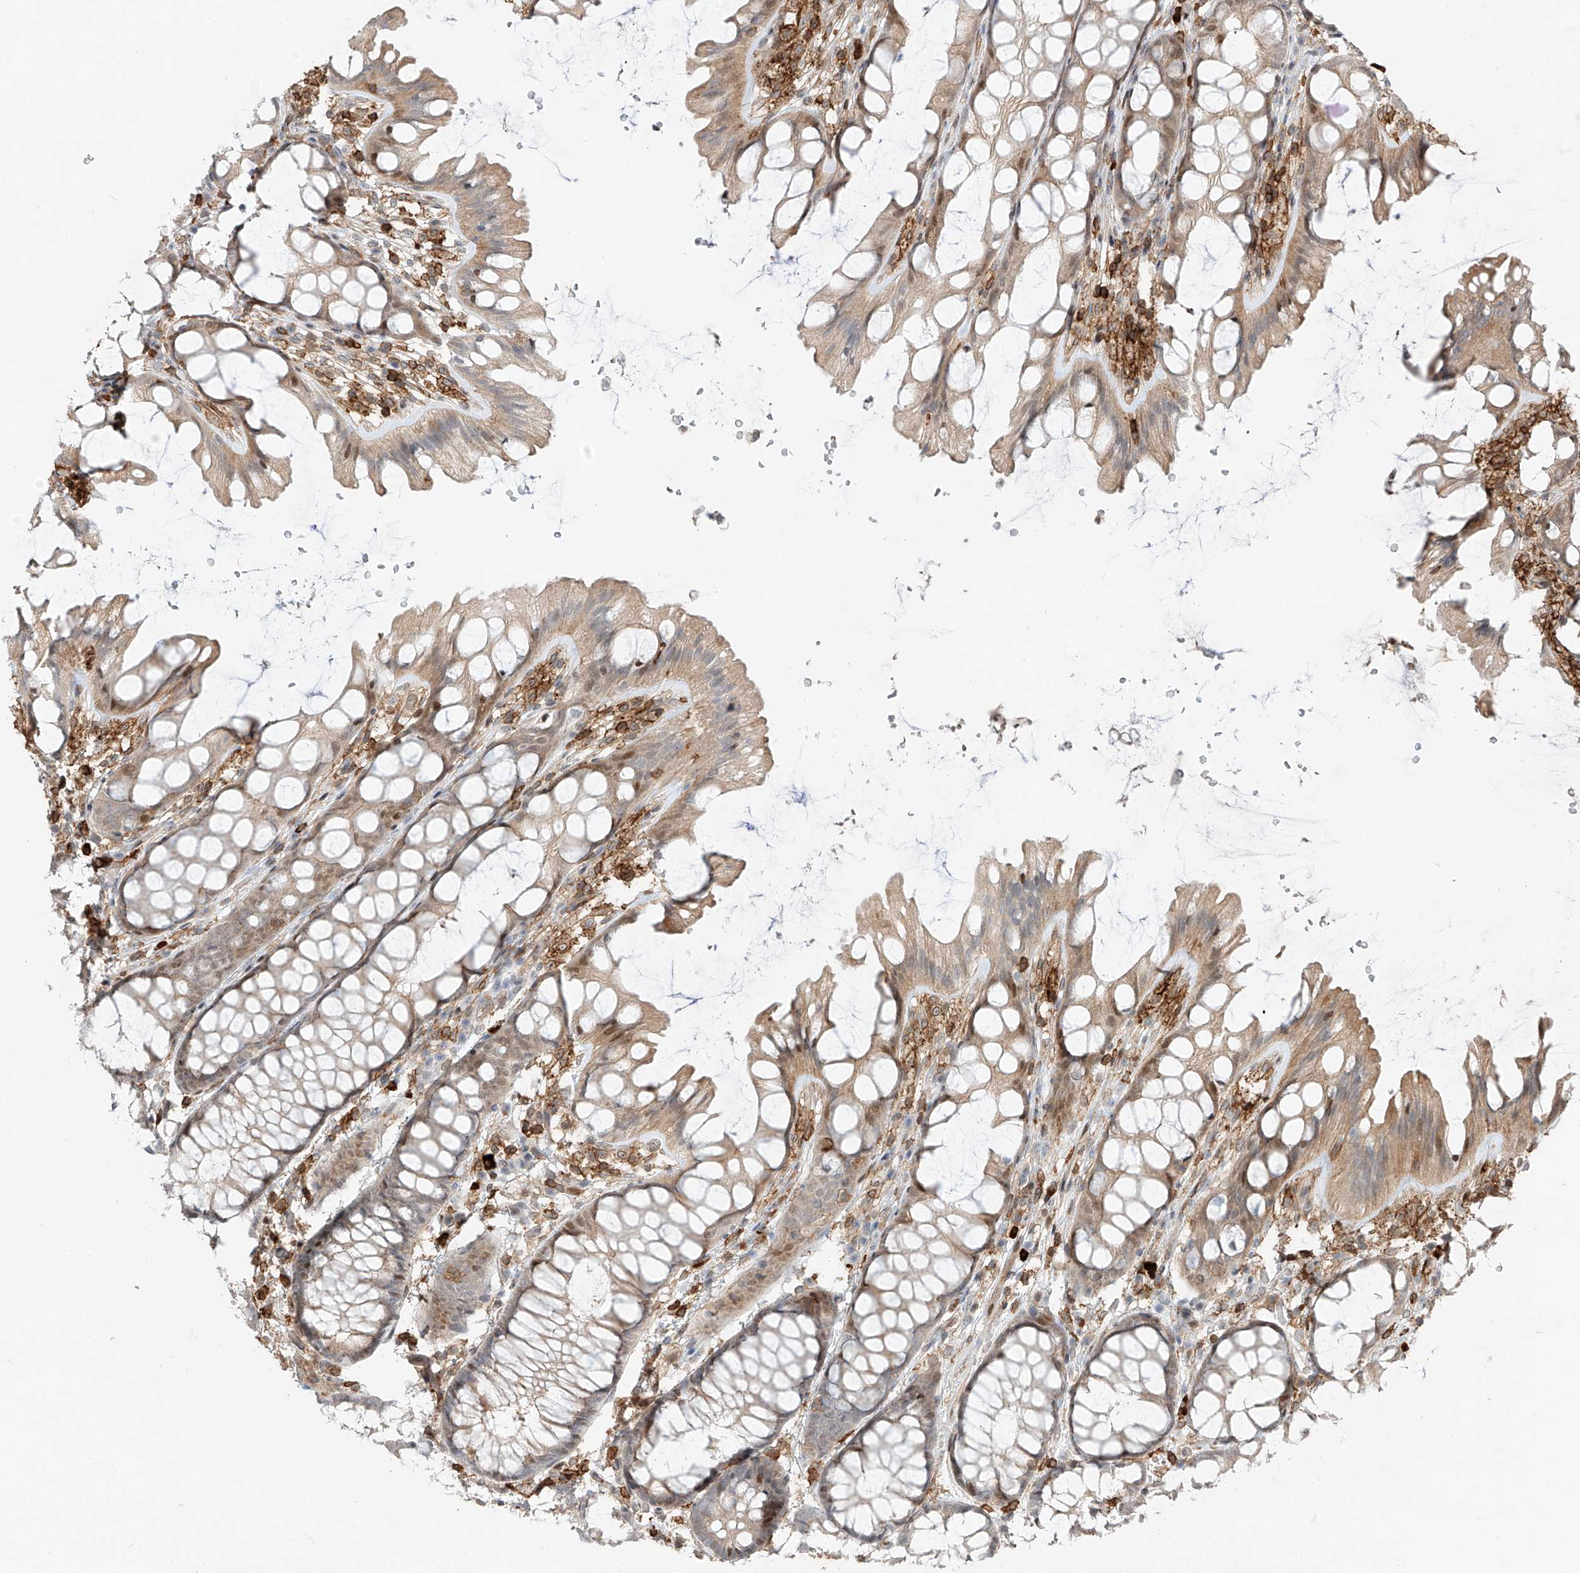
{"staining": {"intensity": "moderate", "quantity": ">75%", "location": "cytoplasmic/membranous"}, "tissue": "colon", "cell_type": "Endothelial cells", "image_type": "normal", "snomed": [{"axis": "morphology", "description": "Normal tissue, NOS"}, {"axis": "topography", "description": "Colon"}], "caption": "A micrograph of colon stained for a protein shows moderate cytoplasmic/membranous brown staining in endothelial cells.", "gene": "CEP162", "patient": {"sex": "male", "age": 47}}